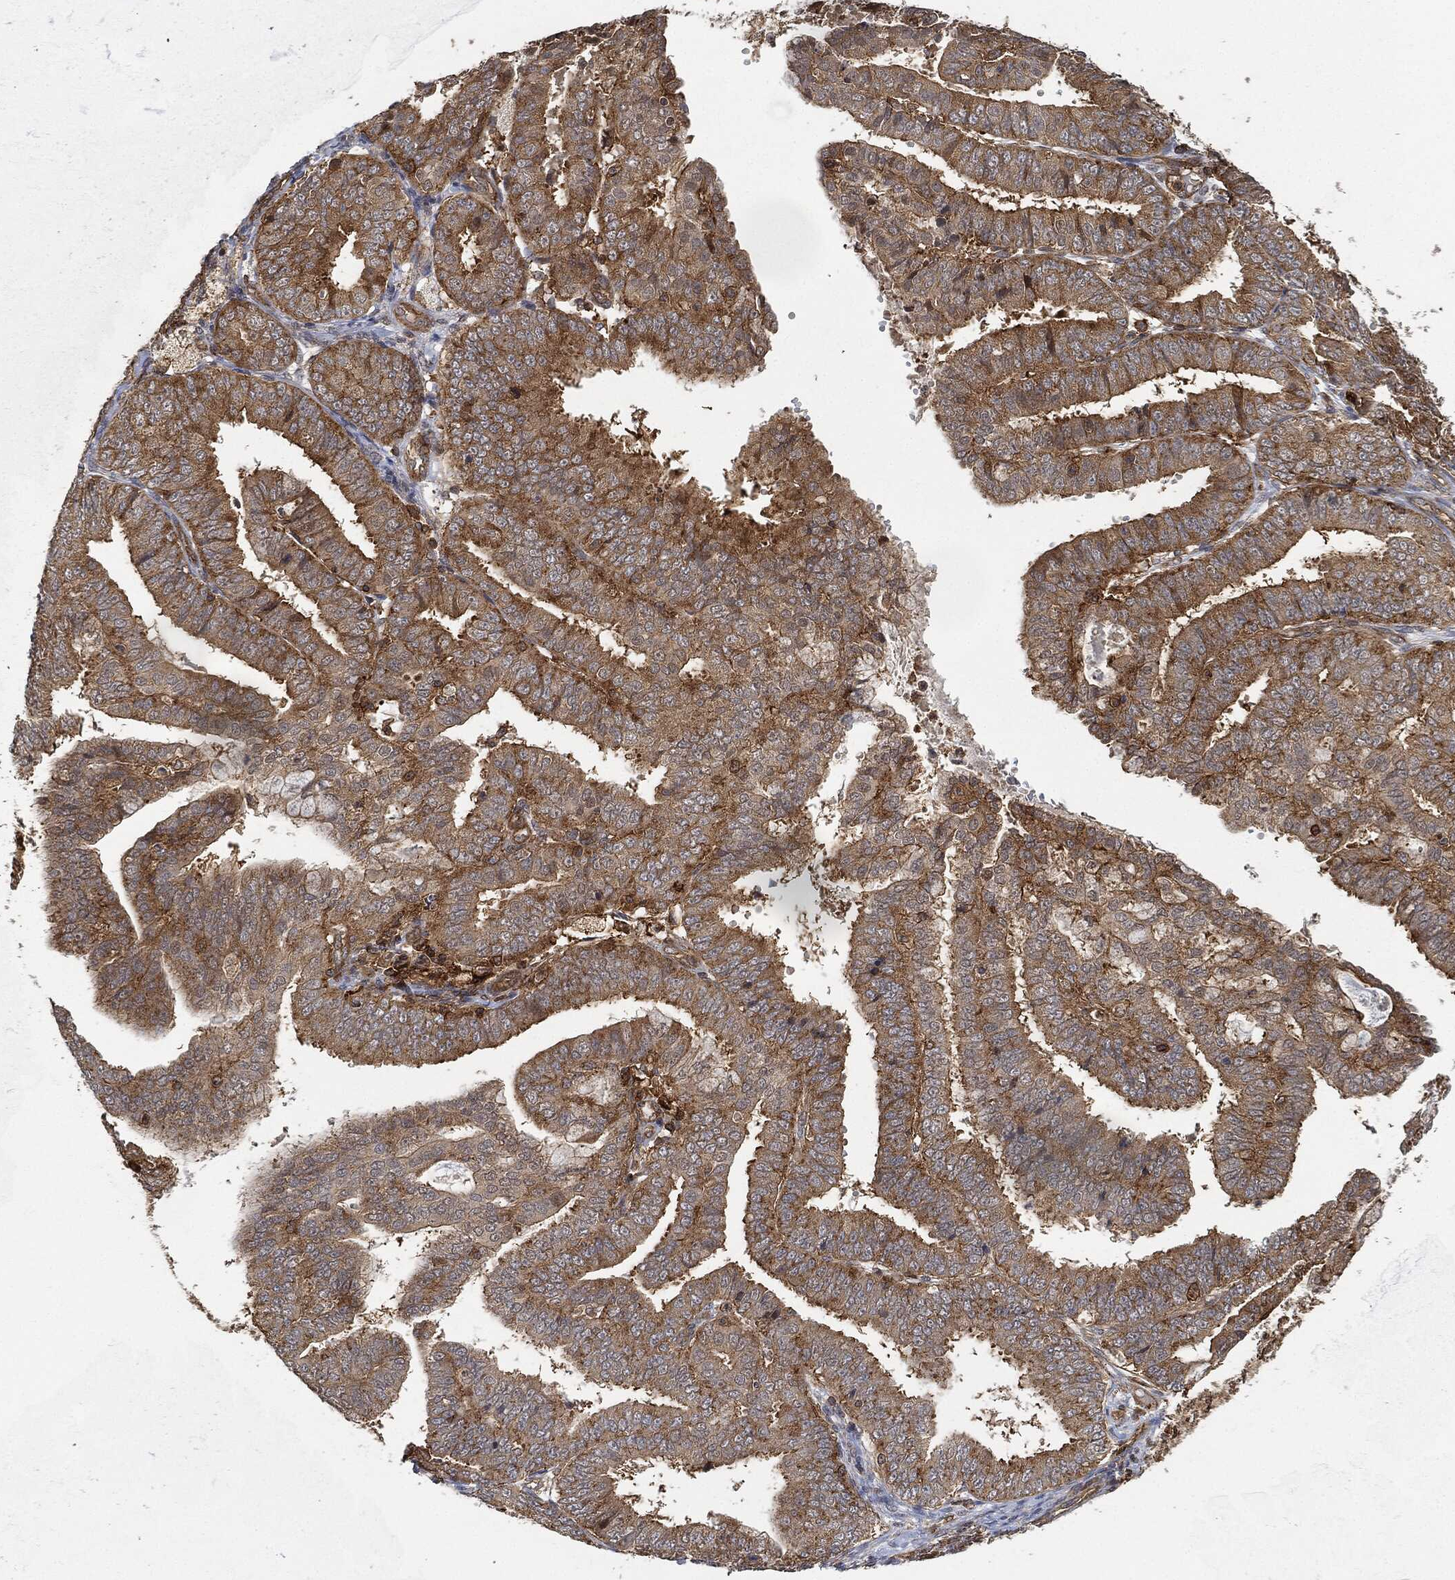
{"staining": {"intensity": "moderate", "quantity": "25%-75%", "location": "cytoplasmic/membranous"}, "tissue": "endometrial cancer", "cell_type": "Tumor cells", "image_type": "cancer", "snomed": [{"axis": "morphology", "description": "Adenocarcinoma, NOS"}, {"axis": "topography", "description": "Endometrium"}], "caption": "DAB immunohistochemical staining of endometrial adenocarcinoma reveals moderate cytoplasmic/membranous protein positivity in approximately 25%-75% of tumor cells. (IHC, brightfield microscopy, high magnification).", "gene": "TPT1", "patient": {"sex": "female", "age": 63}}